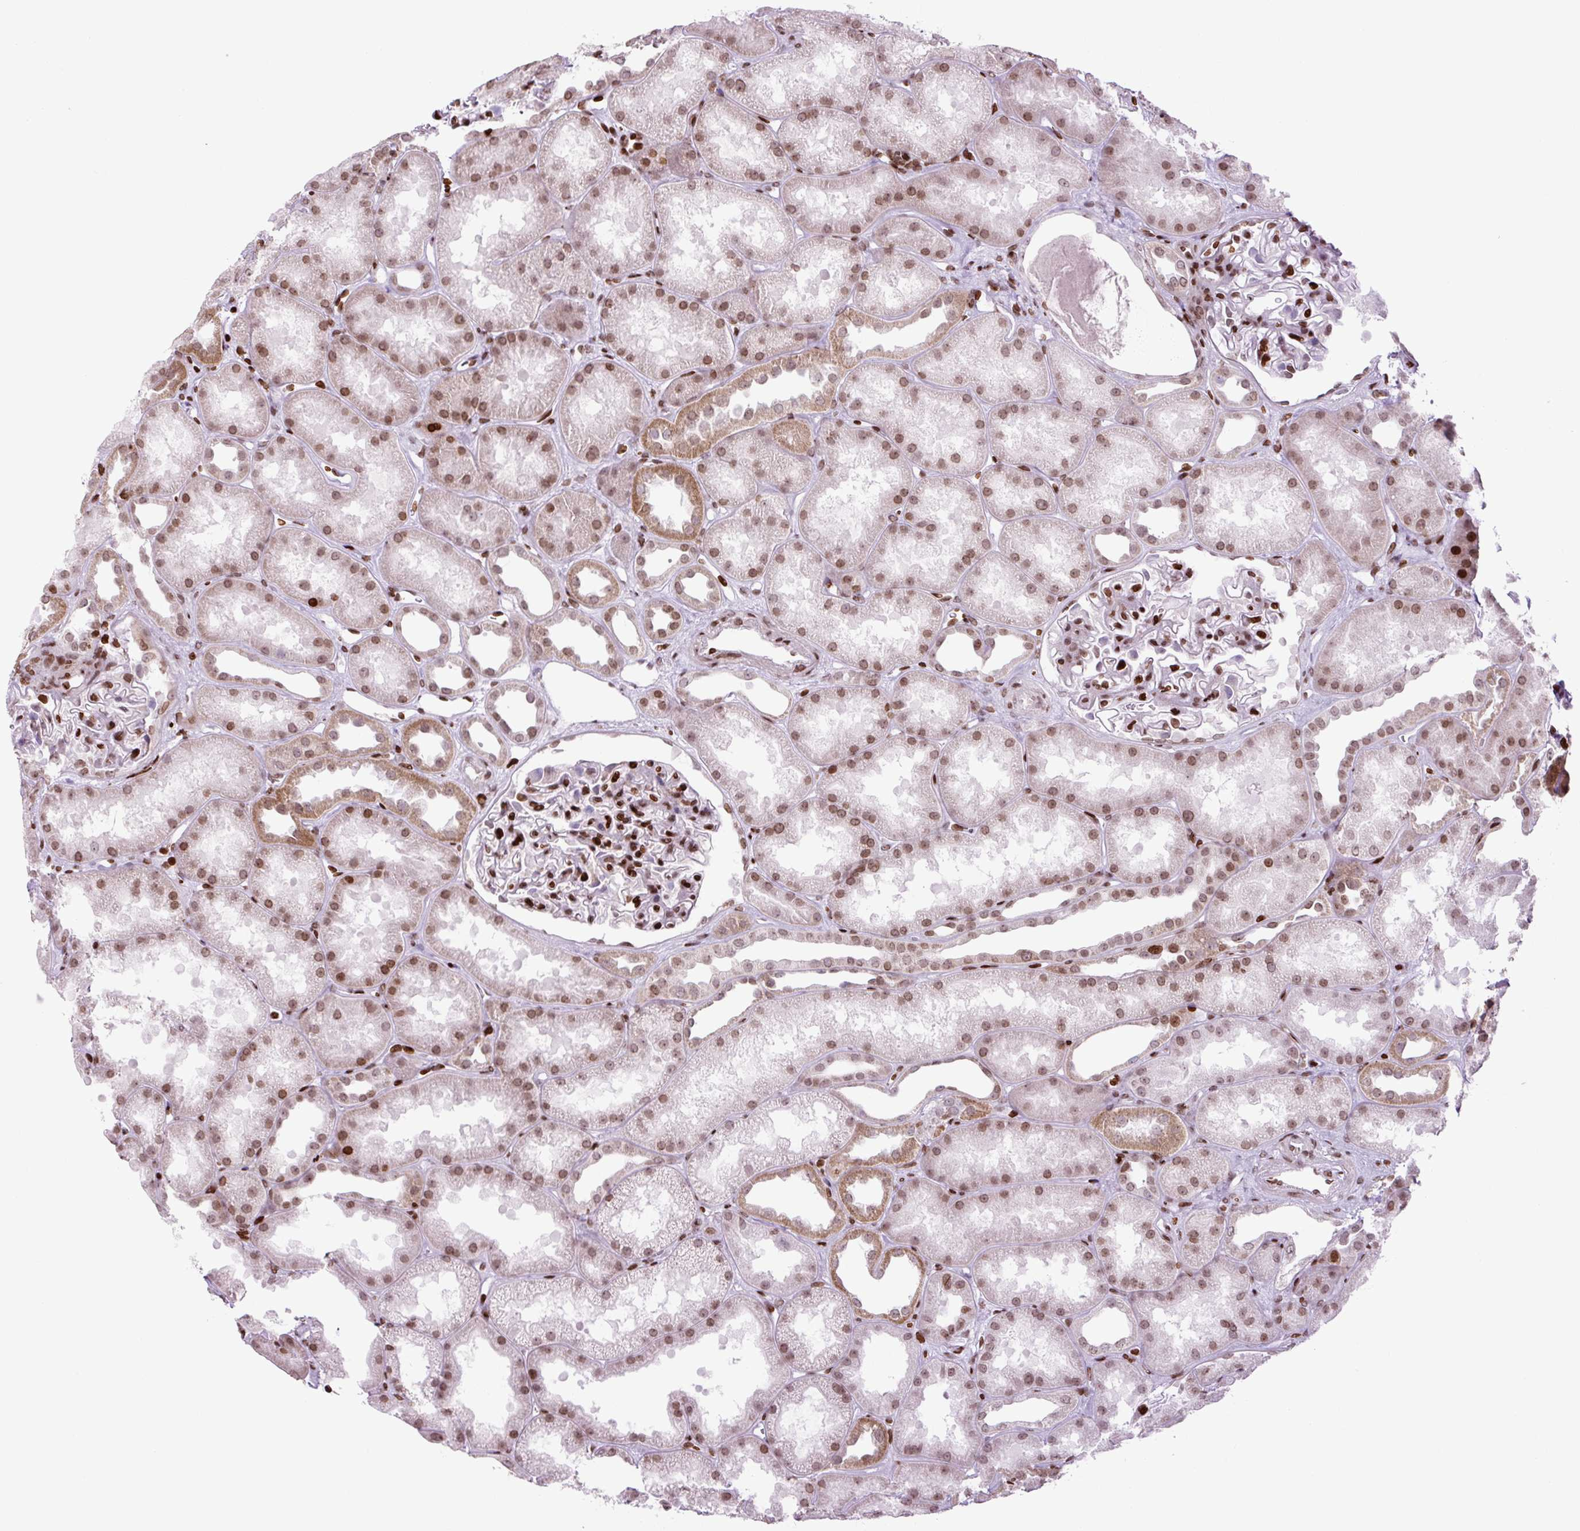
{"staining": {"intensity": "strong", "quantity": ">75%", "location": "nuclear"}, "tissue": "kidney", "cell_type": "Cells in glomeruli", "image_type": "normal", "snomed": [{"axis": "morphology", "description": "Normal tissue, NOS"}, {"axis": "topography", "description": "Kidney"}], "caption": "An IHC photomicrograph of unremarkable tissue is shown. Protein staining in brown labels strong nuclear positivity in kidney within cells in glomeruli. The staining was performed using DAB (3,3'-diaminobenzidine) to visualize the protein expression in brown, while the nuclei were stained in blue with hematoxylin (Magnification: 20x).", "gene": "H1", "patient": {"sex": "male", "age": 61}}